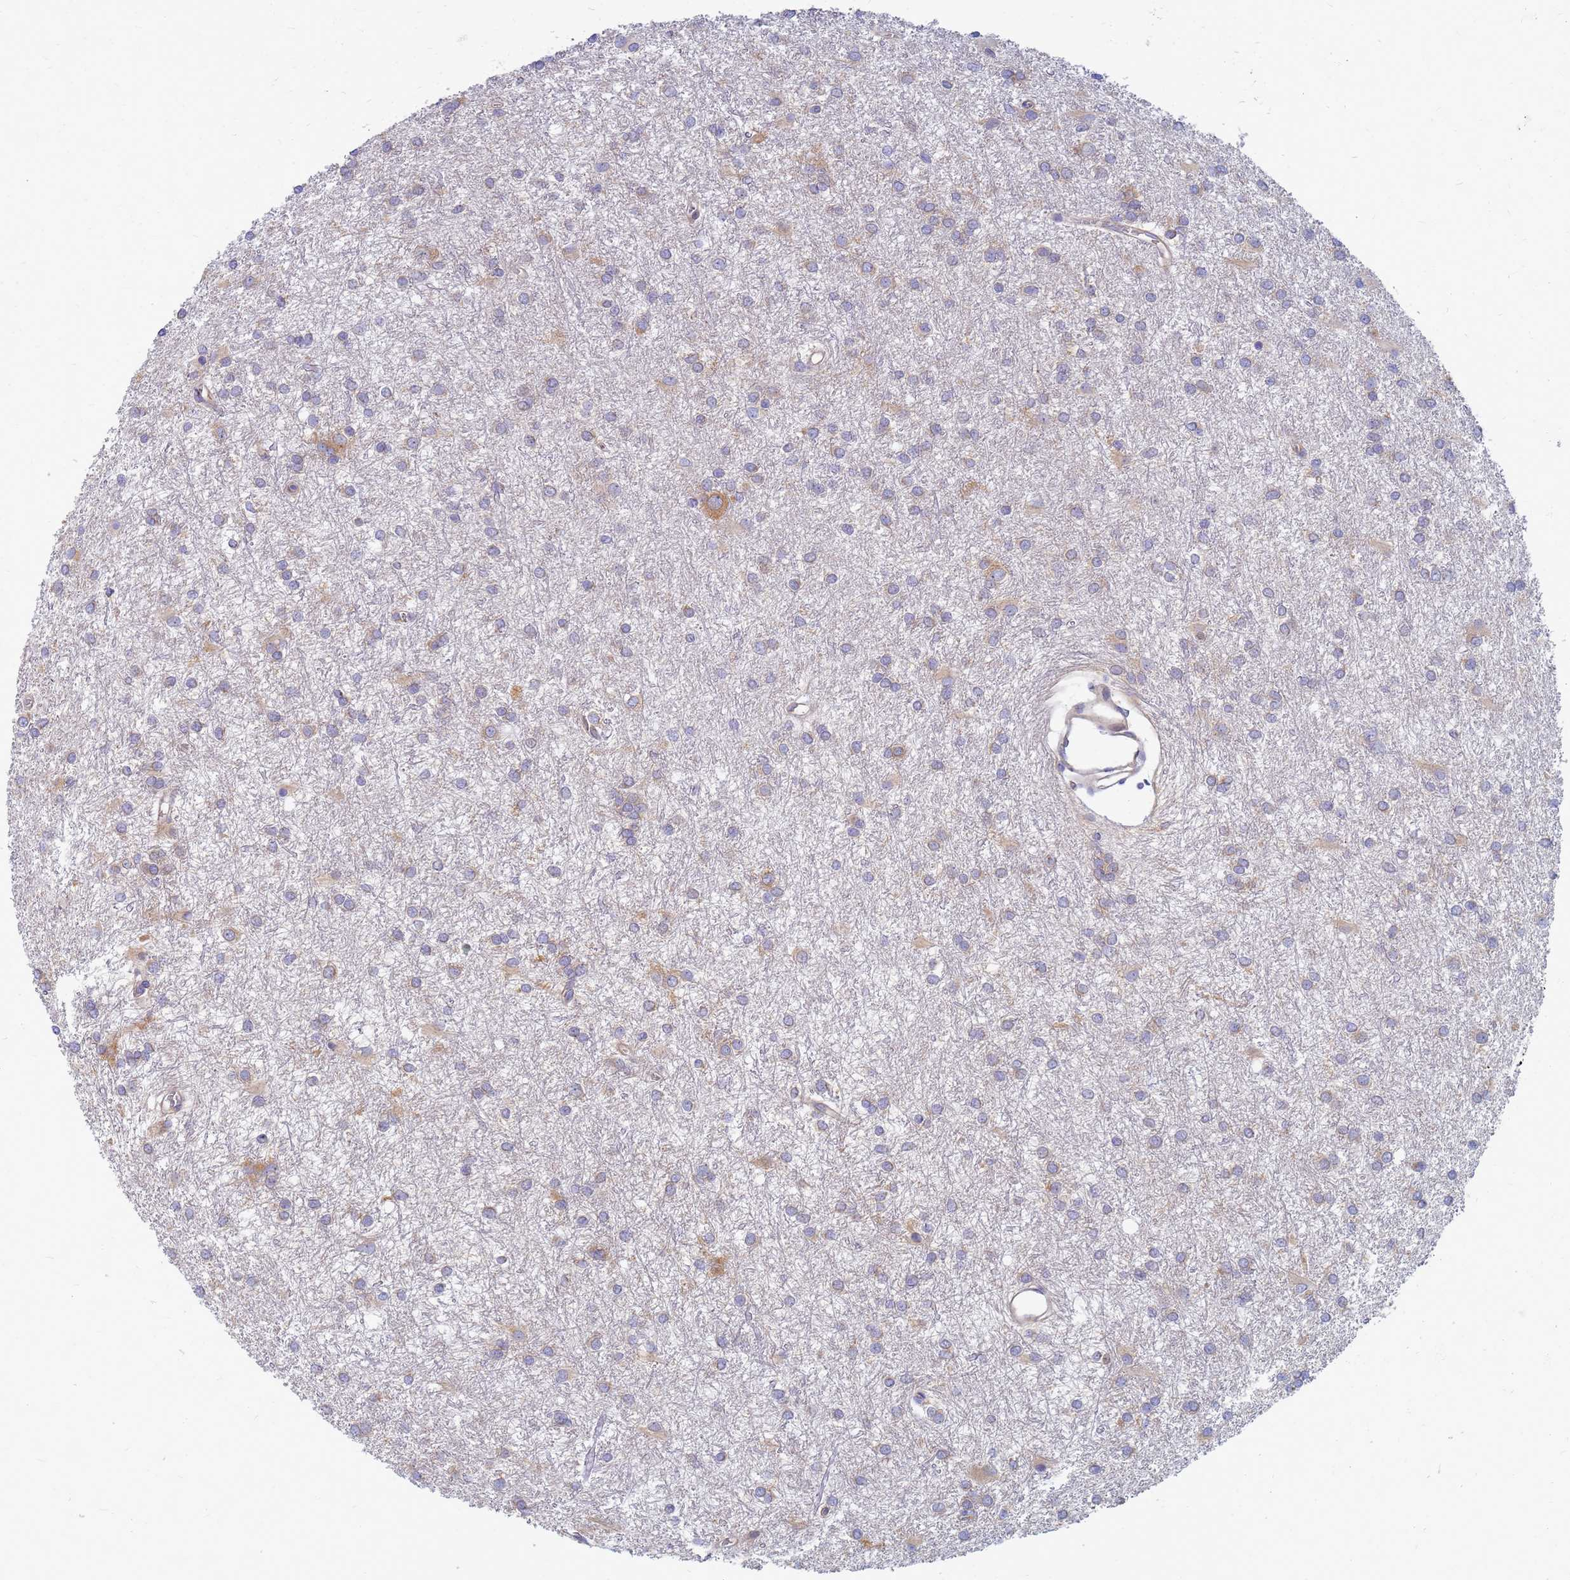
{"staining": {"intensity": "moderate", "quantity": "<25%", "location": "cytoplasmic/membranous"}, "tissue": "glioma", "cell_type": "Tumor cells", "image_type": "cancer", "snomed": [{"axis": "morphology", "description": "Glioma, malignant, High grade"}, {"axis": "topography", "description": "Brain"}], "caption": "Glioma was stained to show a protein in brown. There is low levels of moderate cytoplasmic/membranous staining in approximately <25% of tumor cells.", "gene": "EEA1", "patient": {"sex": "female", "age": 50}}